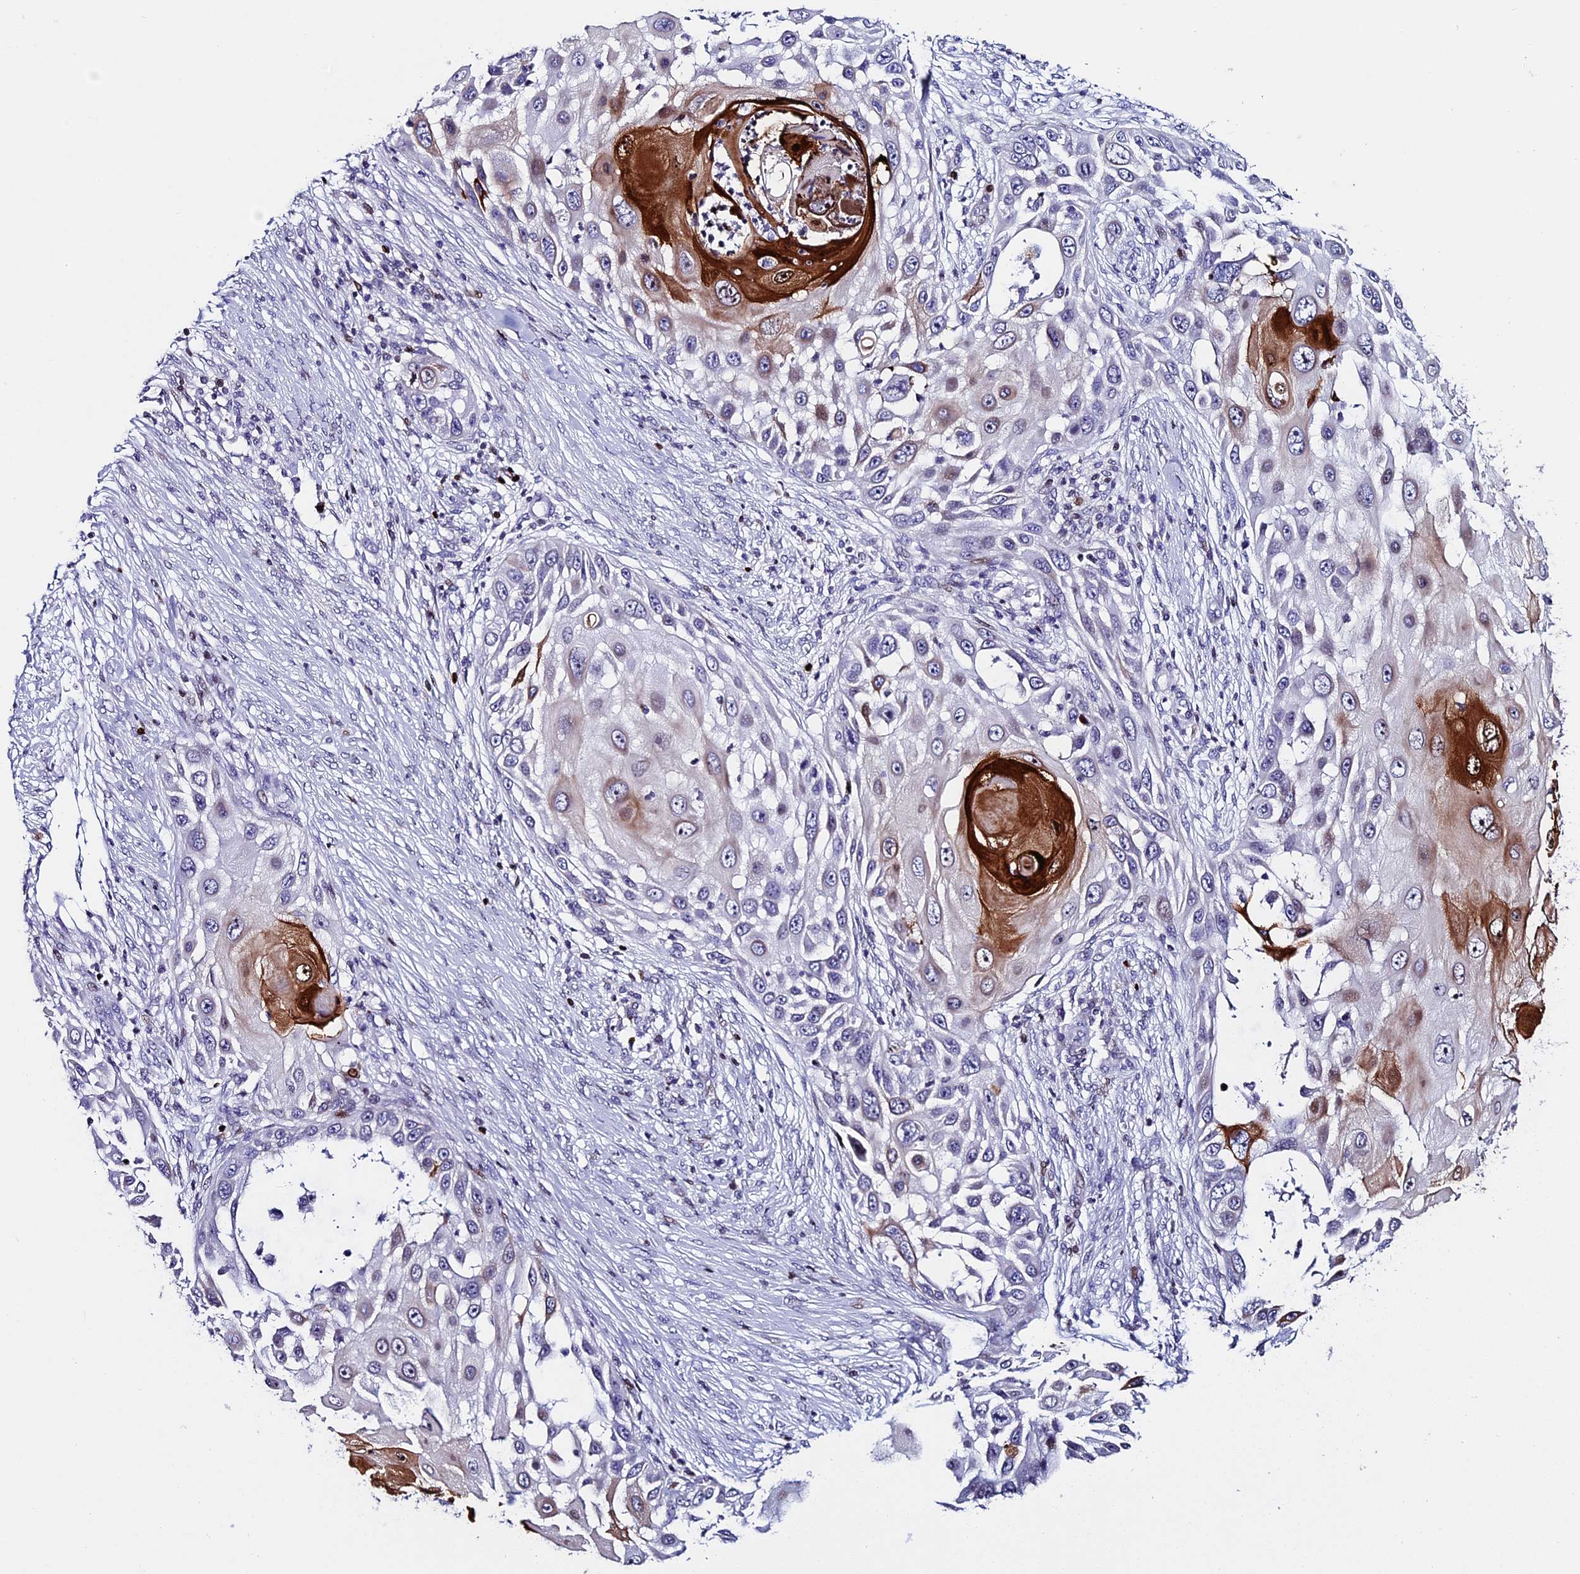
{"staining": {"intensity": "strong", "quantity": "<25%", "location": "cytoplasmic/membranous,nuclear"}, "tissue": "skin cancer", "cell_type": "Tumor cells", "image_type": "cancer", "snomed": [{"axis": "morphology", "description": "Squamous cell carcinoma, NOS"}, {"axis": "topography", "description": "Skin"}], "caption": "Skin cancer (squamous cell carcinoma) tissue shows strong cytoplasmic/membranous and nuclear expression in approximately <25% of tumor cells, visualized by immunohistochemistry.", "gene": "BTBD3", "patient": {"sex": "female", "age": 44}}